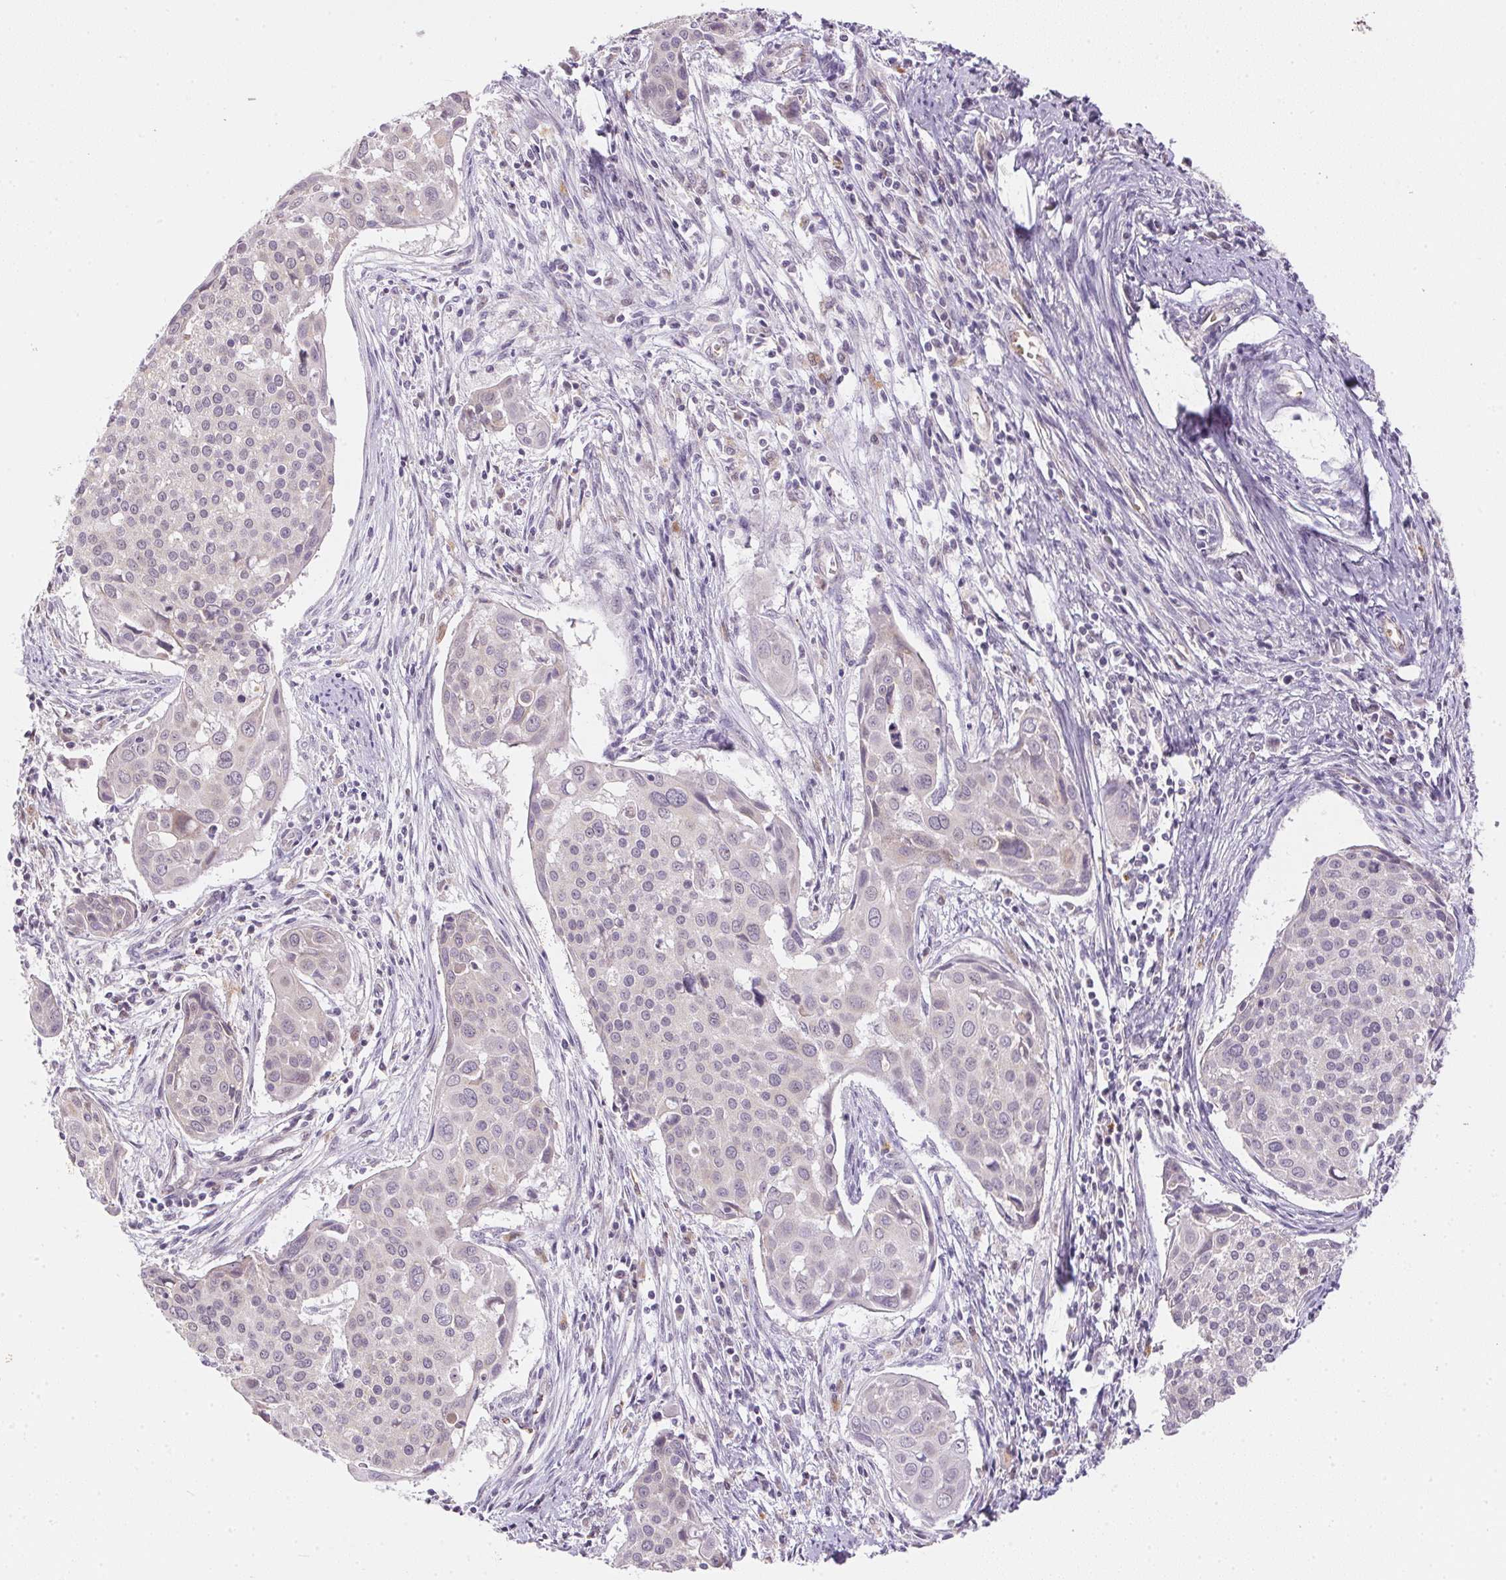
{"staining": {"intensity": "negative", "quantity": "none", "location": "none"}, "tissue": "cervical cancer", "cell_type": "Tumor cells", "image_type": "cancer", "snomed": [{"axis": "morphology", "description": "Squamous cell carcinoma, NOS"}, {"axis": "topography", "description": "Cervix"}], "caption": "There is no significant positivity in tumor cells of cervical squamous cell carcinoma.", "gene": "METTL13", "patient": {"sex": "female", "age": 39}}